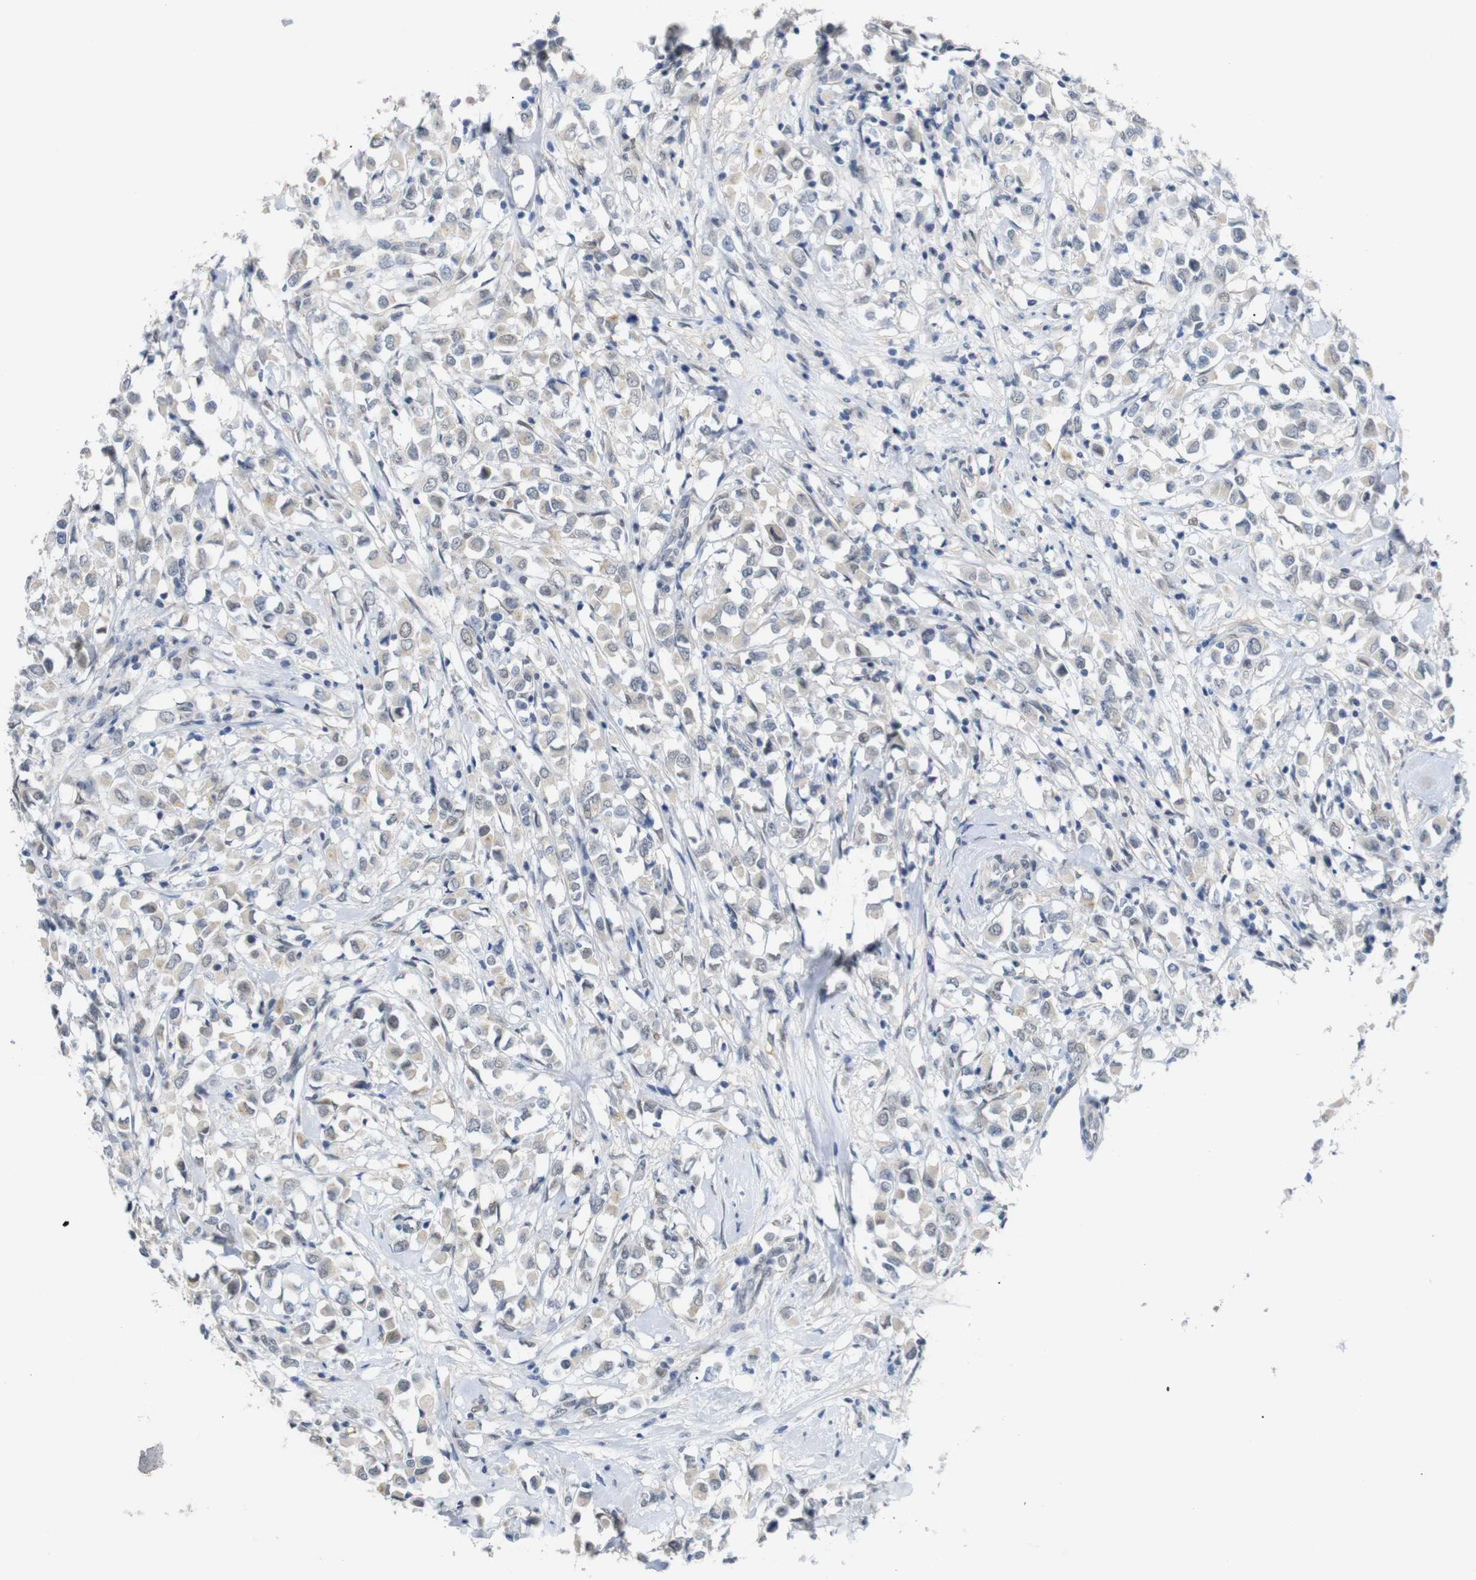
{"staining": {"intensity": "negative", "quantity": "none", "location": "none"}, "tissue": "breast cancer", "cell_type": "Tumor cells", "image_type": "cancer", "snomed": [{"axis": "morphology", "description": "Duct carcinoma"}, {"axis": "topography", "description": "Breast"}], "caption": "This is an IHC micrograph of invasive ductal carcinoma (breast). There is no positivity in tumor cells.", "gene": "GPR158", "patient": {"sex": "female", "age": 61}}